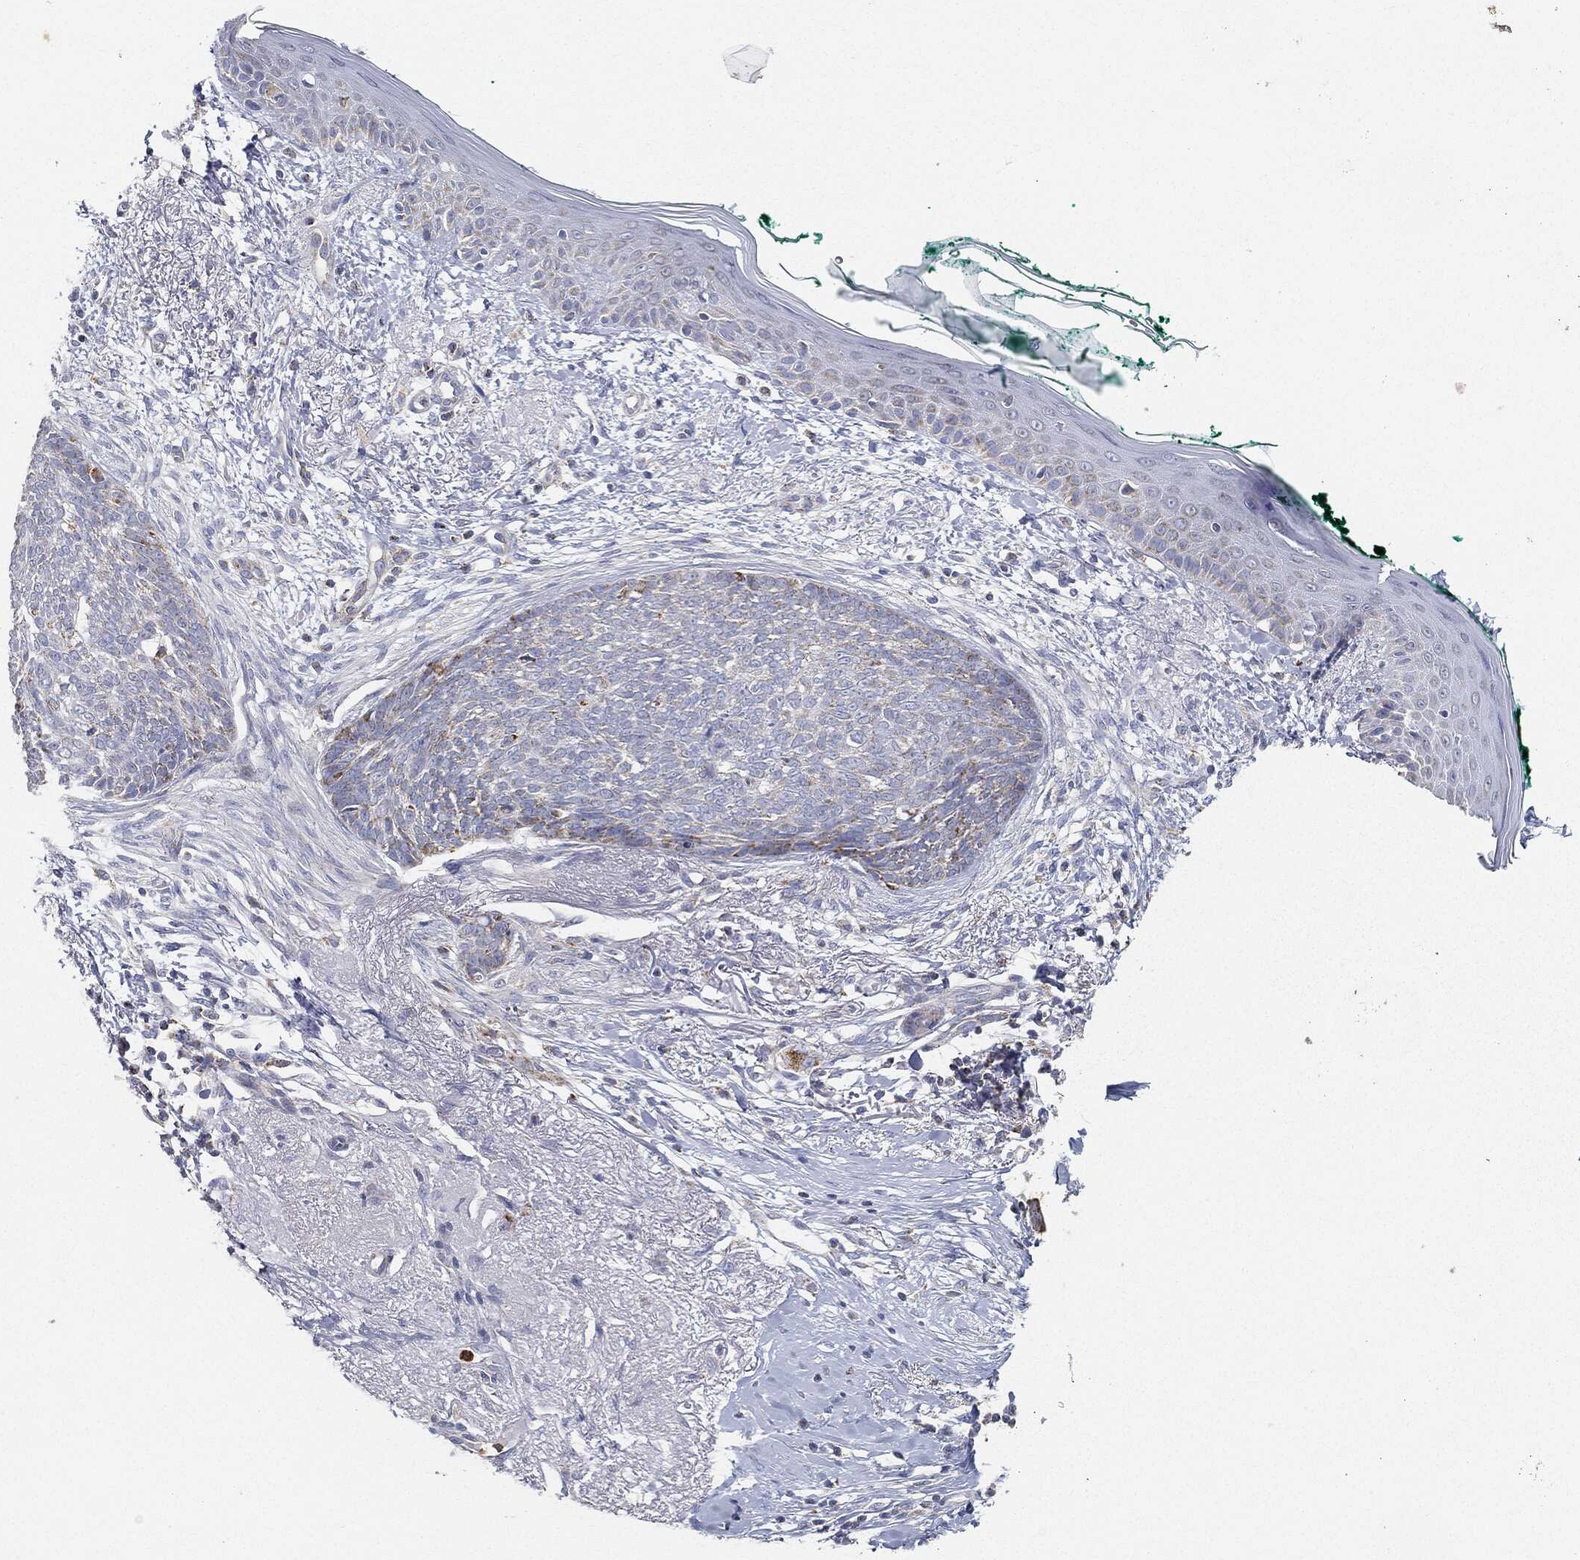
{"staining": {"intensity": "negative", "quantity": "none", "location": "none"}, "tissue": "skin cancer", "cell_type": "Tumor cells", "image_type": "cancer", "snomed": [{"axis": "morphology", "description": "Normal tissue, NOS"}, {"axis": "morphology", "description": "Basal cell carcinoma"}, {"axis": "topography", "description": "Skin"}], "caption": "This is an immunohistochemistry (IHC) histopathology image of human skin basal cell carcinoma. There is no staining in tumor cells.", "gene": "CAPN15", "patient": {"sex": "male", "age": 84}}